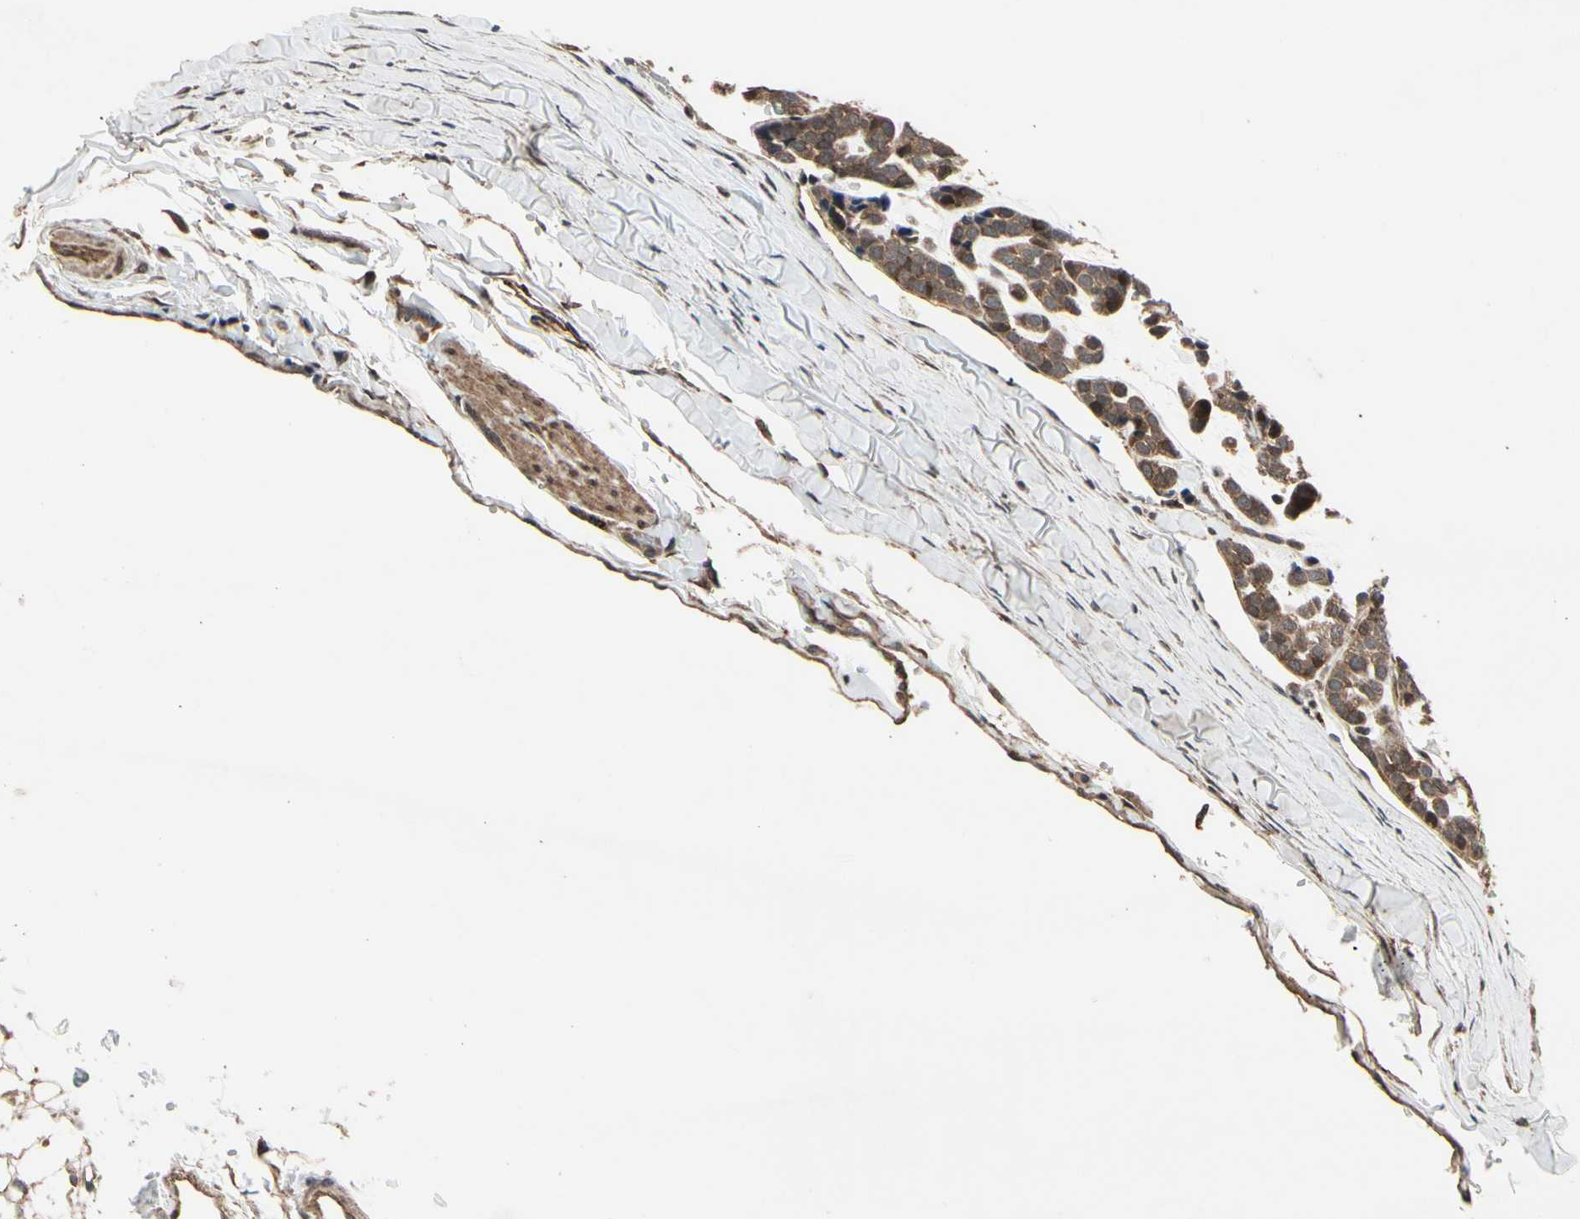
{"staining": {"intensity": "weak", "quantity": ">75%", "location": "cytoplasmic/membranous"}, "tissue": "head and neck cancer", "cell_type": "Tumor cells", "image_type": "cancer", "snomed": [{"axis": "morphology", "description": "Adenocarcinoma, NOS"}, {"axis": "morphology", "description": "Adenoma, NOS"}, {"axis": "topography", "description": "Head-Neck"}], "caption": "Head and neck cancer stained for a protein exhibits weak cytoplasmic/membranous positivity in tumor cells. (DAB (3,3'-diaminobenzidine) IHC with brightfield microscopy, high magnification).", "gene": "CSF1R", "patient": {"sex": "female", "age": 55}}